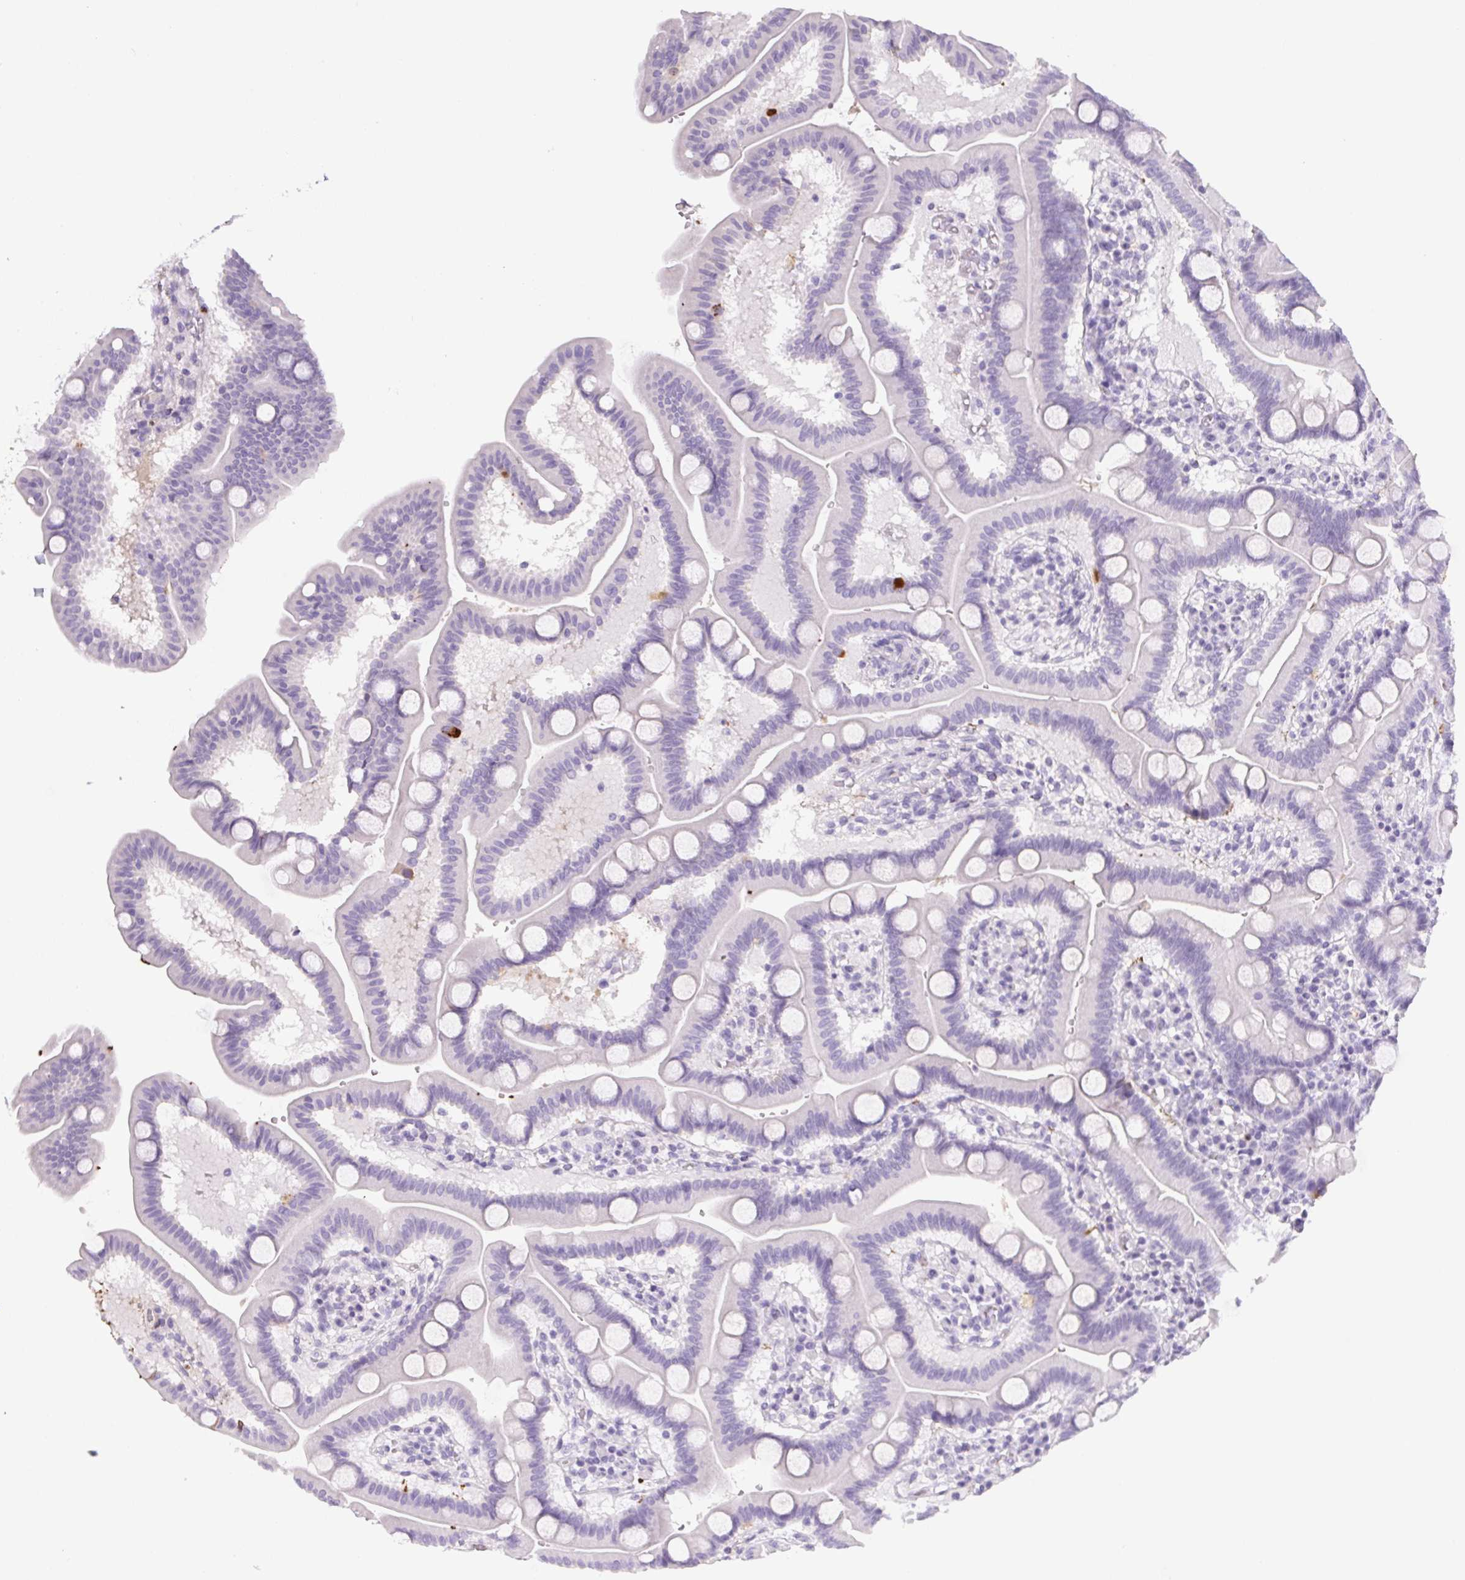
{"staining": {"intensity": "strong", "quantity": "<25%", "location": "cytoplasmic/membranous"}, "tissue": "duodenum", "cell_type": "Glandular cells", "image_type": "normal", "snomed": [{"axis": "morphology", "description": "Normal tissue, NOS"}, {"axis": "topography", "description": "Pancreas"}, {"axis": "topography", "description": "Duodenum"}], "caption": "Human duodenum stained with a protein marker reveals strong staining in glandular cells.", "gene": "VTN", "patient": {"sex": "male", "age": 59}}